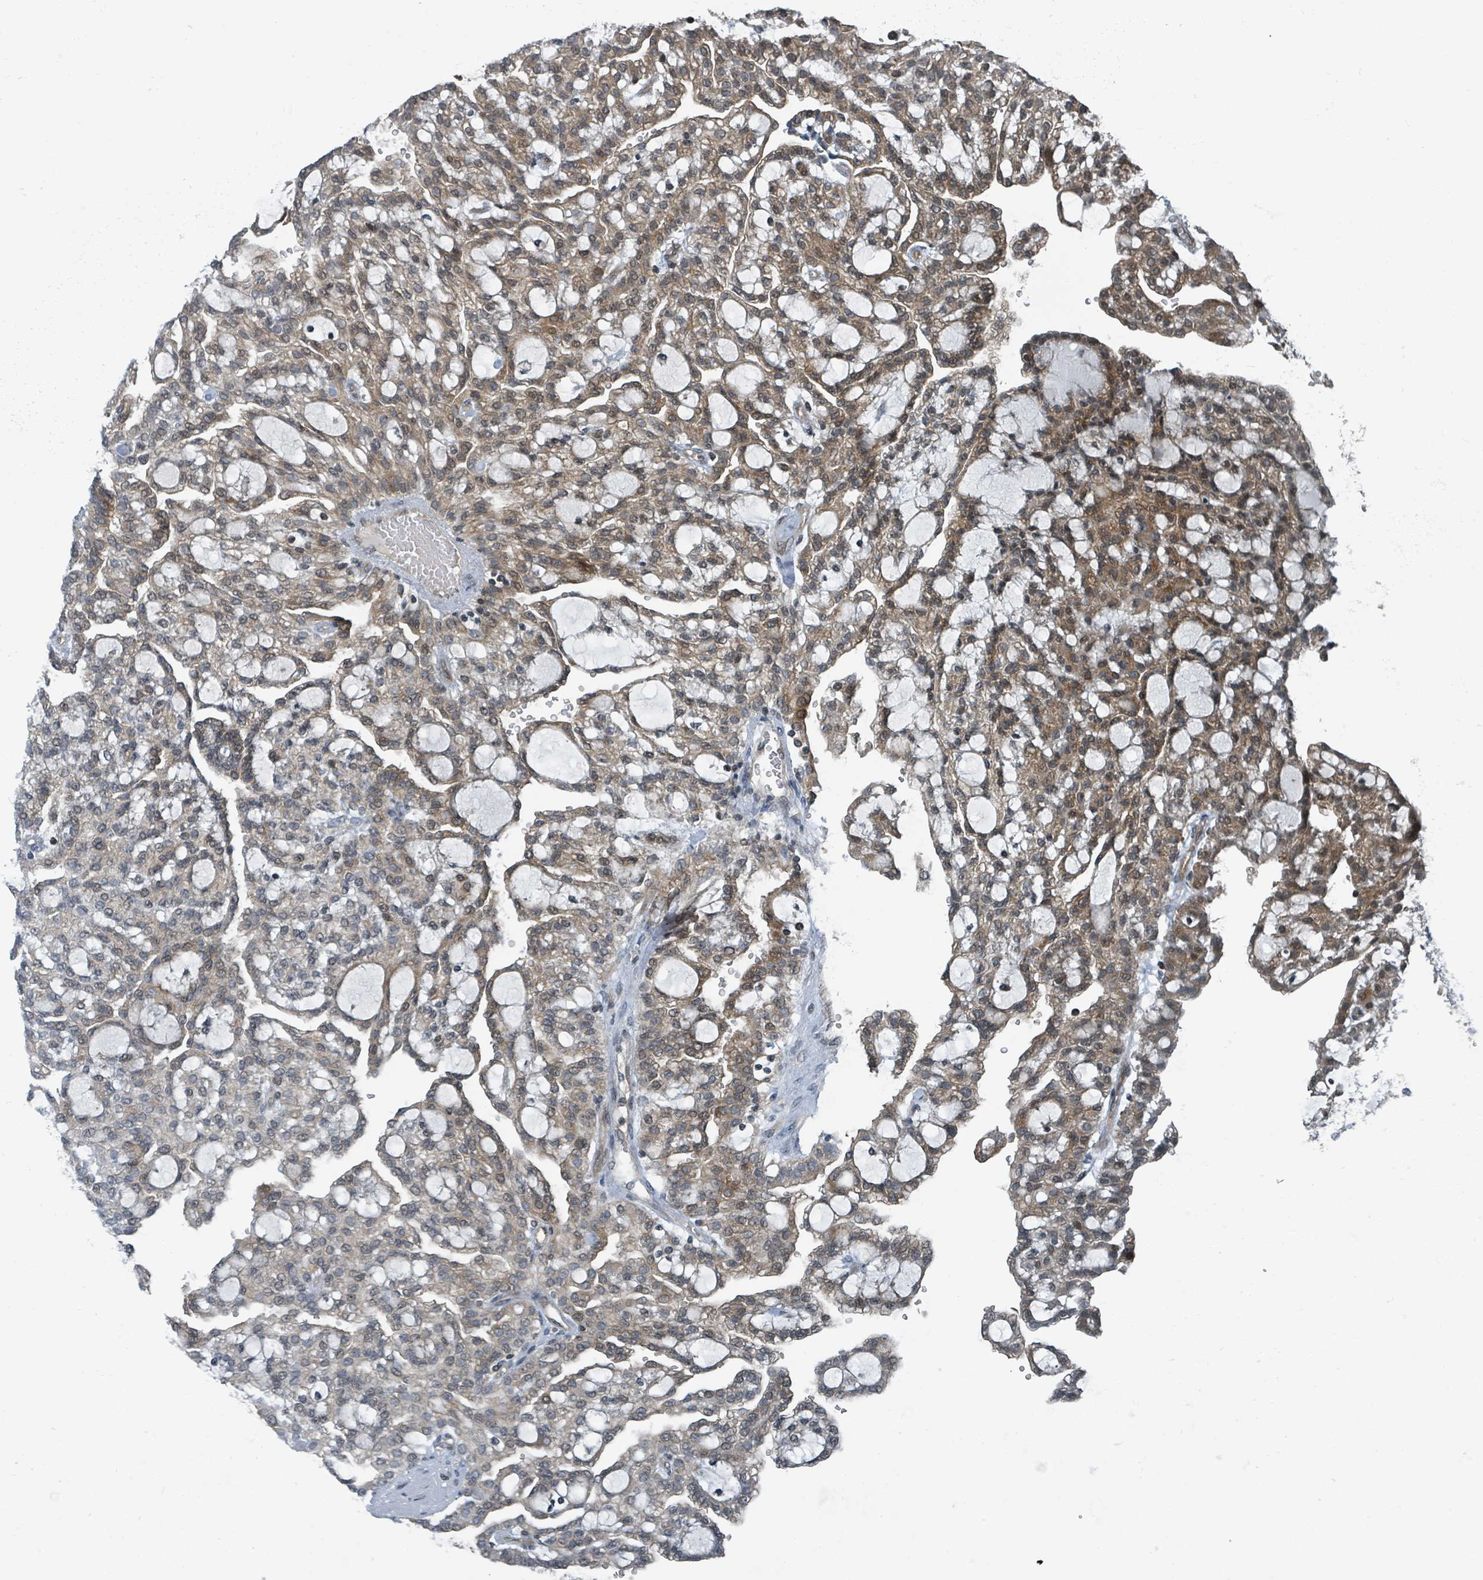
{"staining": {"intensity": "moderate", "quantity": "25%-75%", "location": "cytoplasmic/membranous,nuclear"}, "tissue": "renal cancer", "cell_type": "Tumor cells", "image_type": "cancer", "snomed": [{"axis": "morphology", "description": "Adenocarcinoma, NOS"}, {"axis": "topography", "description": "Kidney"}], "caption": "Human renal adenocarcinoma stained for a protein (brown) shows moderate cytoplasmic/membranous and nuclear positive staining in approximately 25%-75% of tumor cells.", "gene": "GOLGA7", "patient": {"sex": "male", "age": 63}}